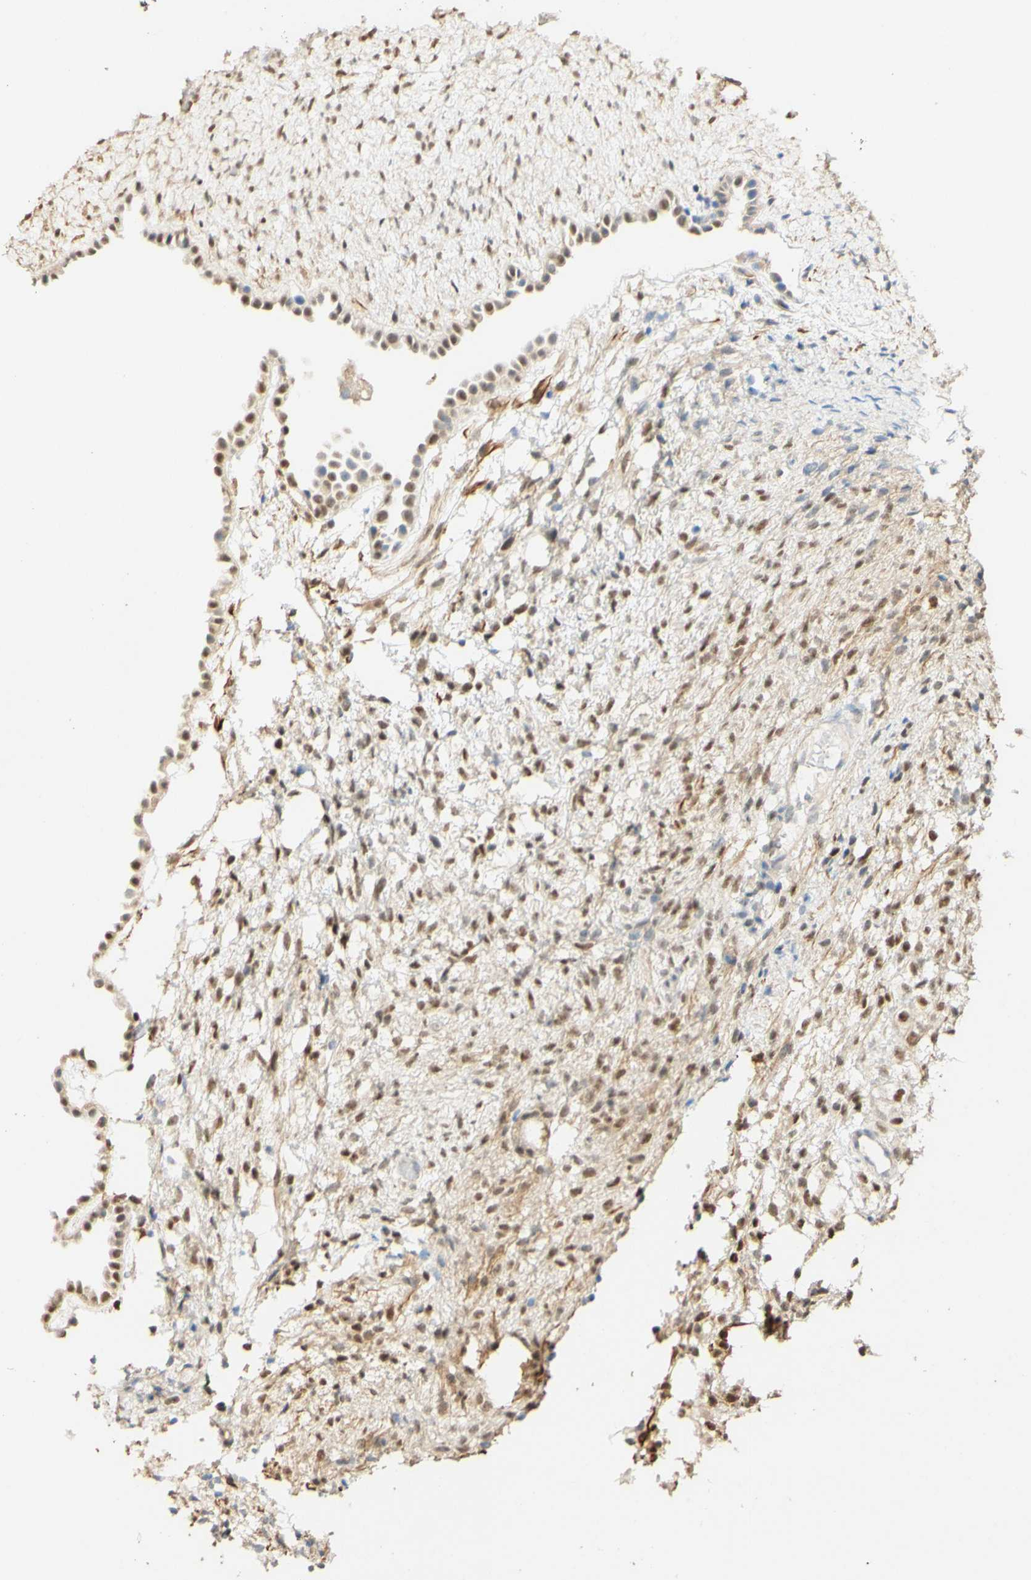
{"staining": {"intensity": "weak", "quantity": ">75%", "location": "nuclear"}, "tissue": "ovary", "cell_type": "Follicle cells", "image_type": "normal", "snomed": [{"axis": "morphology", "description": "Normal tissue, NOS"}, {"axis": "morphology", "description": "Cyst, NOS"}, {"axis": "topography", "description": "Ovary"}], "caption": "About >75% of follicle cells in normal ovary show weak nuclear protein positivity as visualized by brown immunohistochemical staining.", "gene": "MAP3K4", "patient": {"sex": "female", "age": 18}}